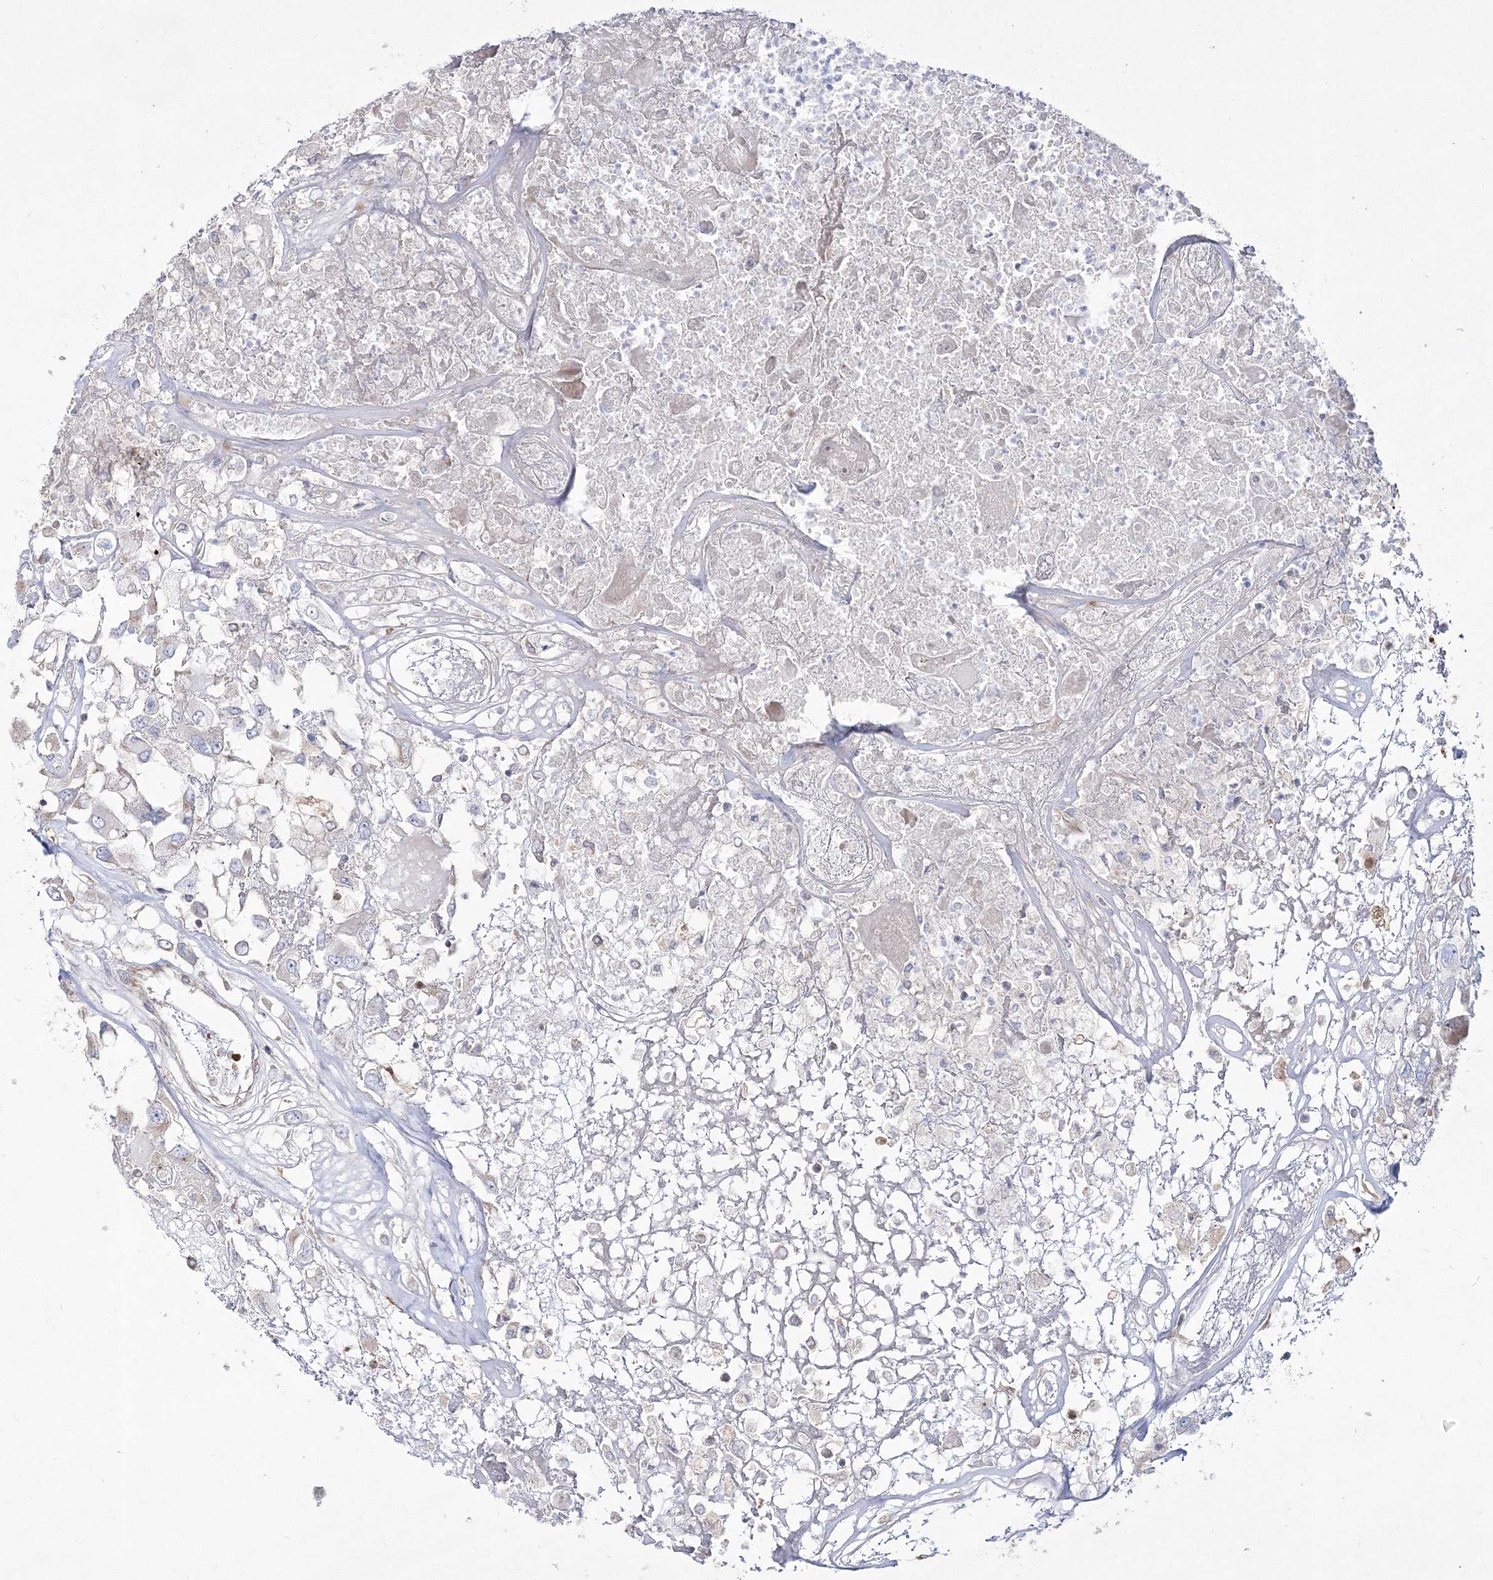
{"staining": {"intensity": "negative", "quantity": "none", "location": "none"}, "tissue": "renal cancer", "cell_type": "Tumor cells", "image_type": "cancer", "snomed": [{"axis": "morphology", "description": "Adenocarcinoma, NOS"}, {"axis": "topography", "description": "Kidney"}], "caption": "Immunohistochemistry image of human adenocarcinoma (renal) stained for a protein (brown), which reveals no staining in tumor cells.", "gene": "ZSWIM6", "patient": {"sex": "female", "age": 52}}